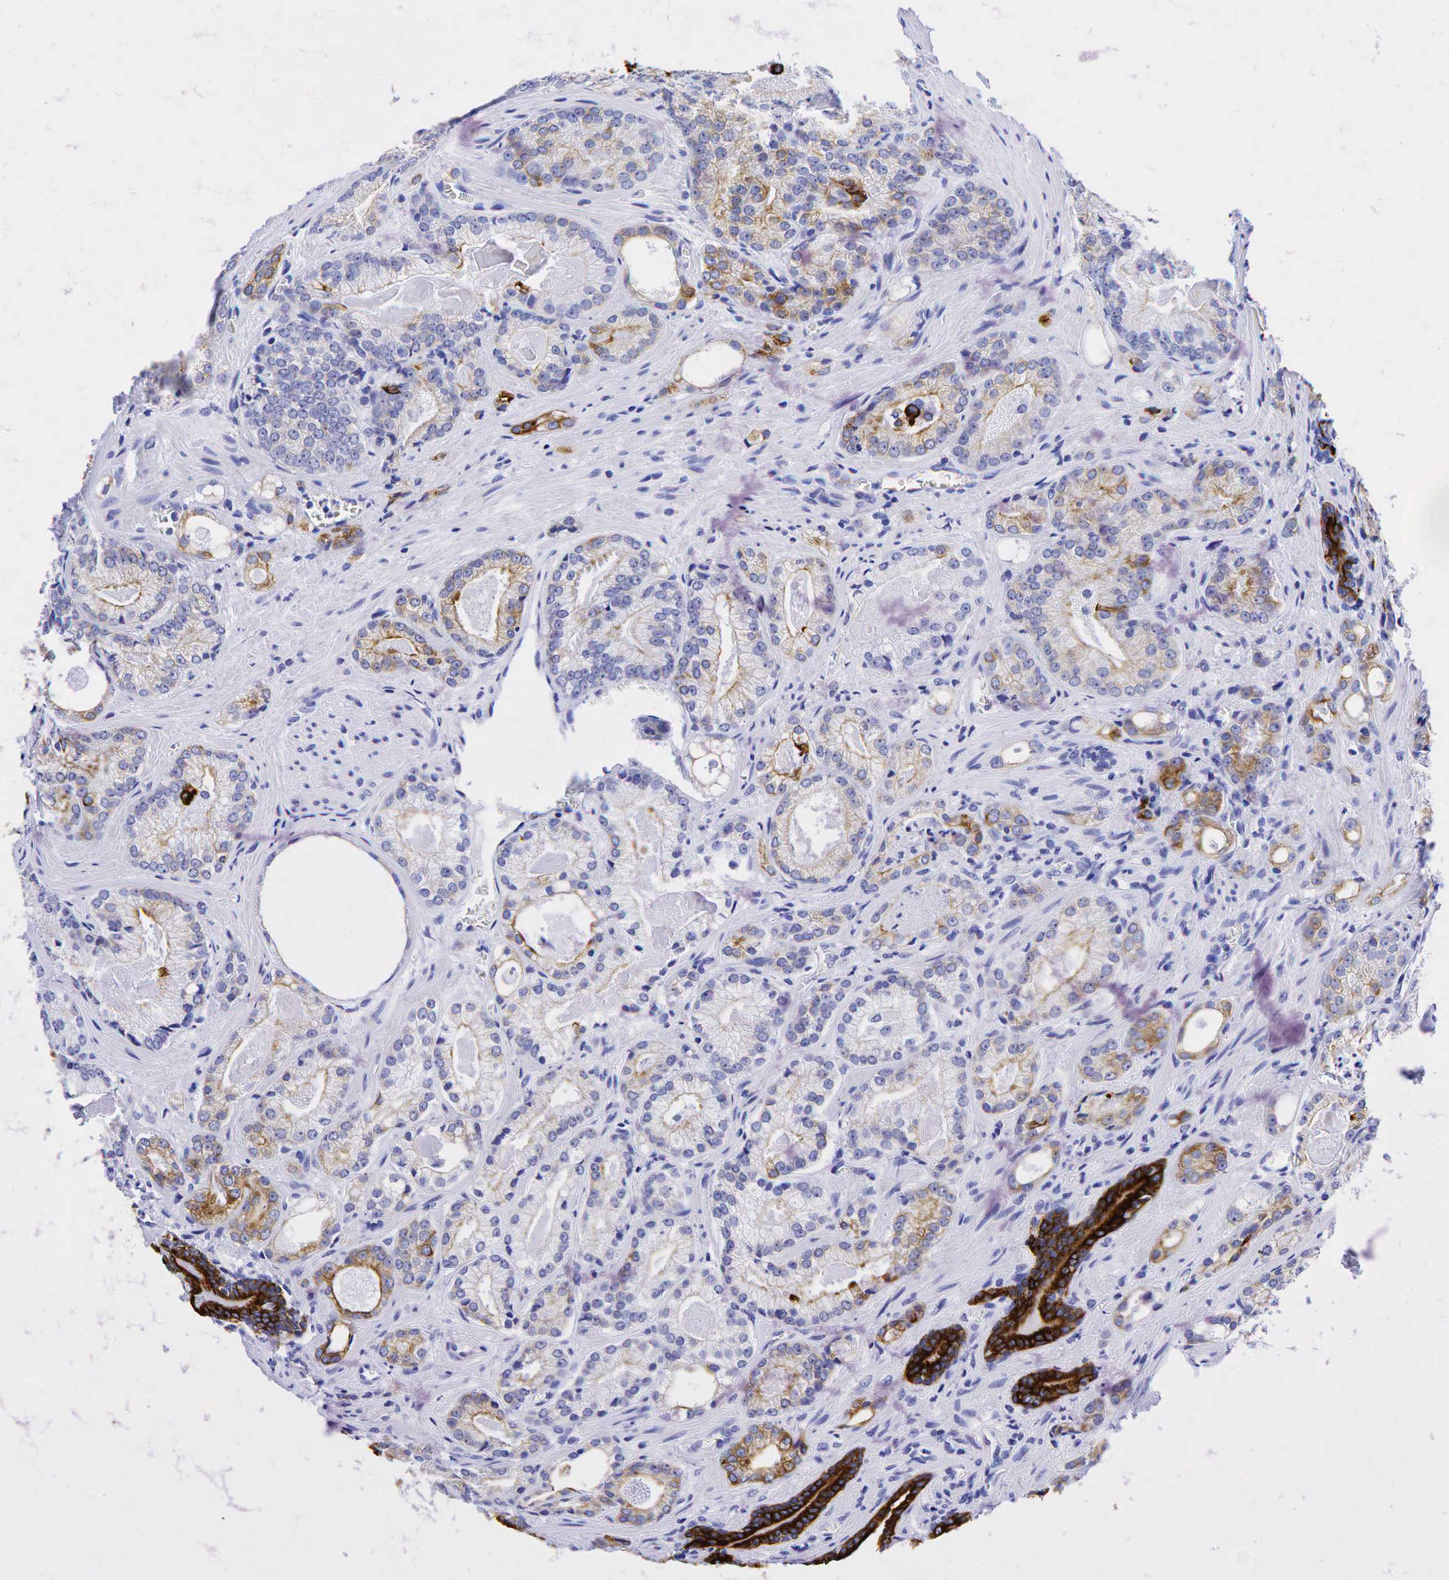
{"staining": {"intensity": "weak", "quantity": "25%-75%", "location": "cytoplasmic/membranous"}, "tissue": "prostate cancer", "cell_type": "Tumor cells", "image_type": "cancer", "snomed": [{"axis": "morphology", "description": "Adenocarcinoma, Medium grade"}, {"axis": "topography", "description": "Prostate"}], "caption": "Immunohistochemistry (IHC) (DAB (3,3'-diaminobenzidine)) staining of human prostate medium-grade adenocarcinoma reveals weak cytoplasmic/membranous protein staining in approximately 25%-75% of tumor cells.", "gene": "KRT19", "patient": {"sex": "male", "age": 68}}